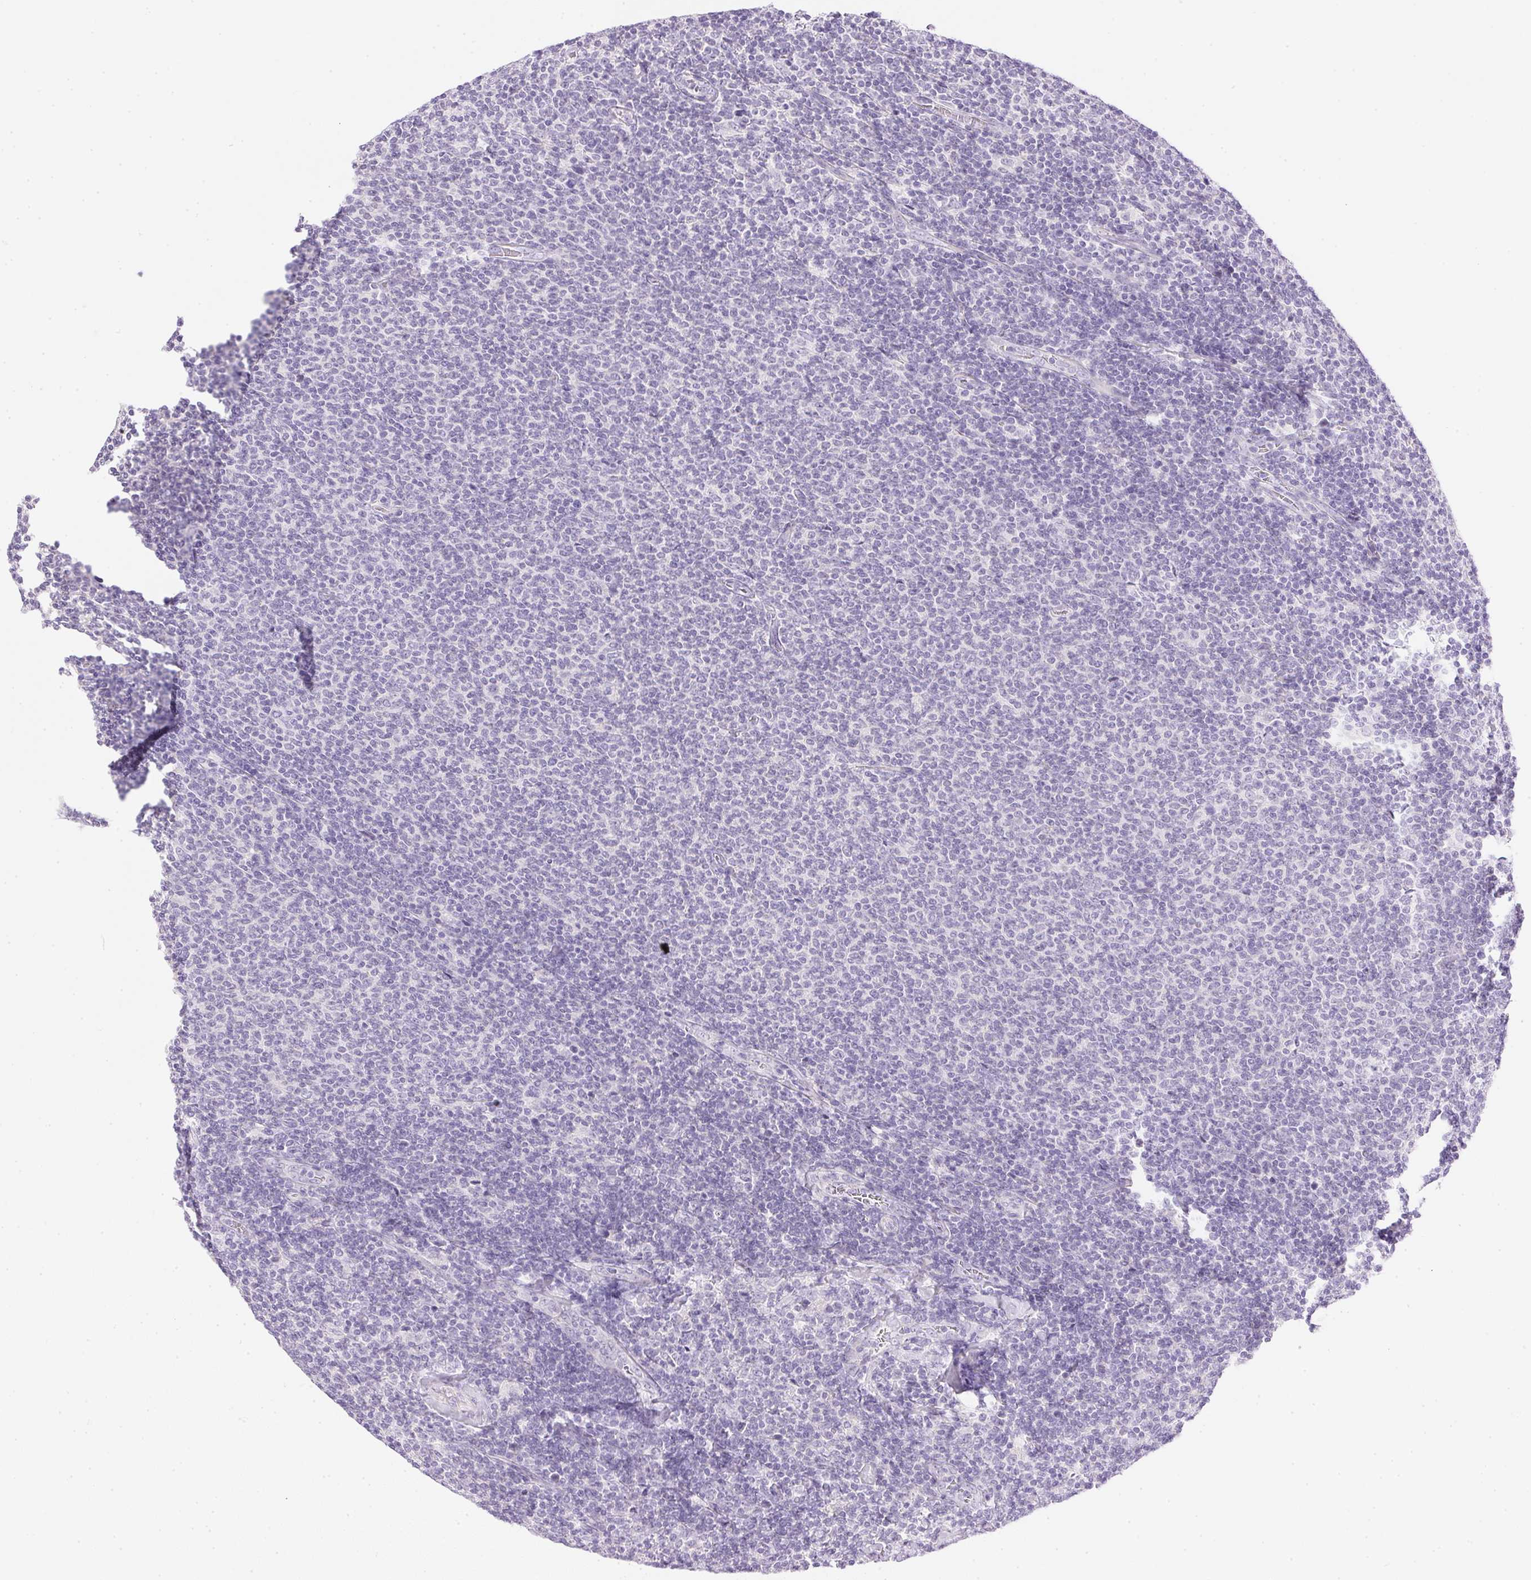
{"staining": {"intensity": "negative", "quantity": "none", "location": "none"}, "tissue": "lymphoma", "cell_type": "Tumor cells", "image_type": "cancer", "snomed": [{"axis": "morphology", "description": "Malignant lymphoma, non-Hodgkin's type, Low grade"}, {"axis": "topography", "description": "Lymph node"}], "caption": "Immunohistochemistry of lymphoma reveals no positivity in tumor cells.", "gene": "CTRL", "patient": {"sex": "male", "age": 52}}